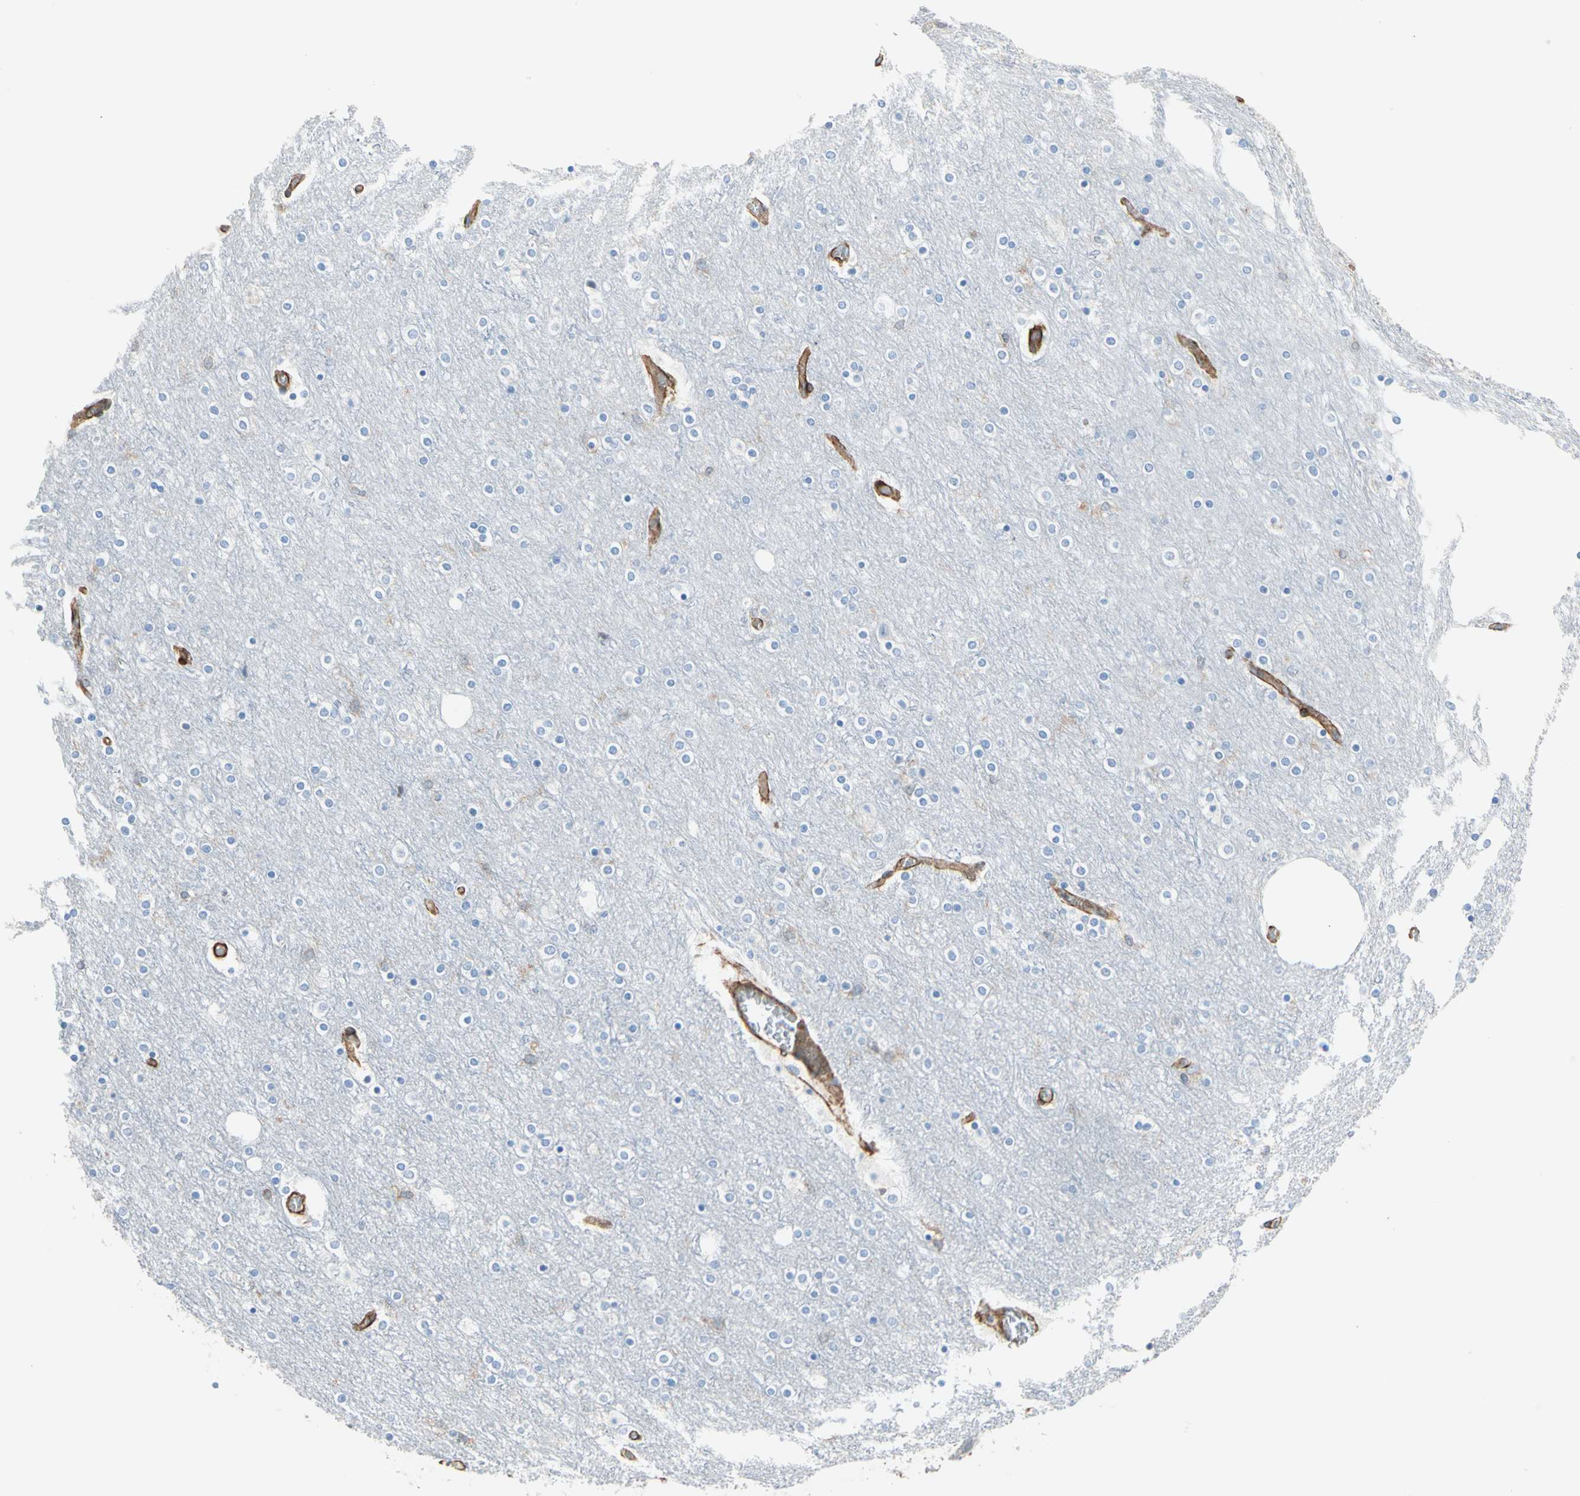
{"staining": {"intensity": "strong", "quantity": ">75%", "location": "cytoplasmic/membranous"}, "tissue": "cerebral cortex", "cell_type": "Endothelial cells", "image_type": "normal", "snomed": [{"axis": "morphology", "description": "Normal tissue, NOS"}, {"axis": "topography", "description": "Cerebral cortex"}], "caption": "High-power microscopy captured an immunohistochemistry (IHC) image of normal cerebral cortex, revealing strong cytoplasmic/membranous staining in about >75% of endothelial cells. Immunohistochemistry (ihc) stains the protein of interest in brown and the nuclei are stained blue.", "gene": "EPB41L2", "patient": {"sex": "female", "age": 54}}